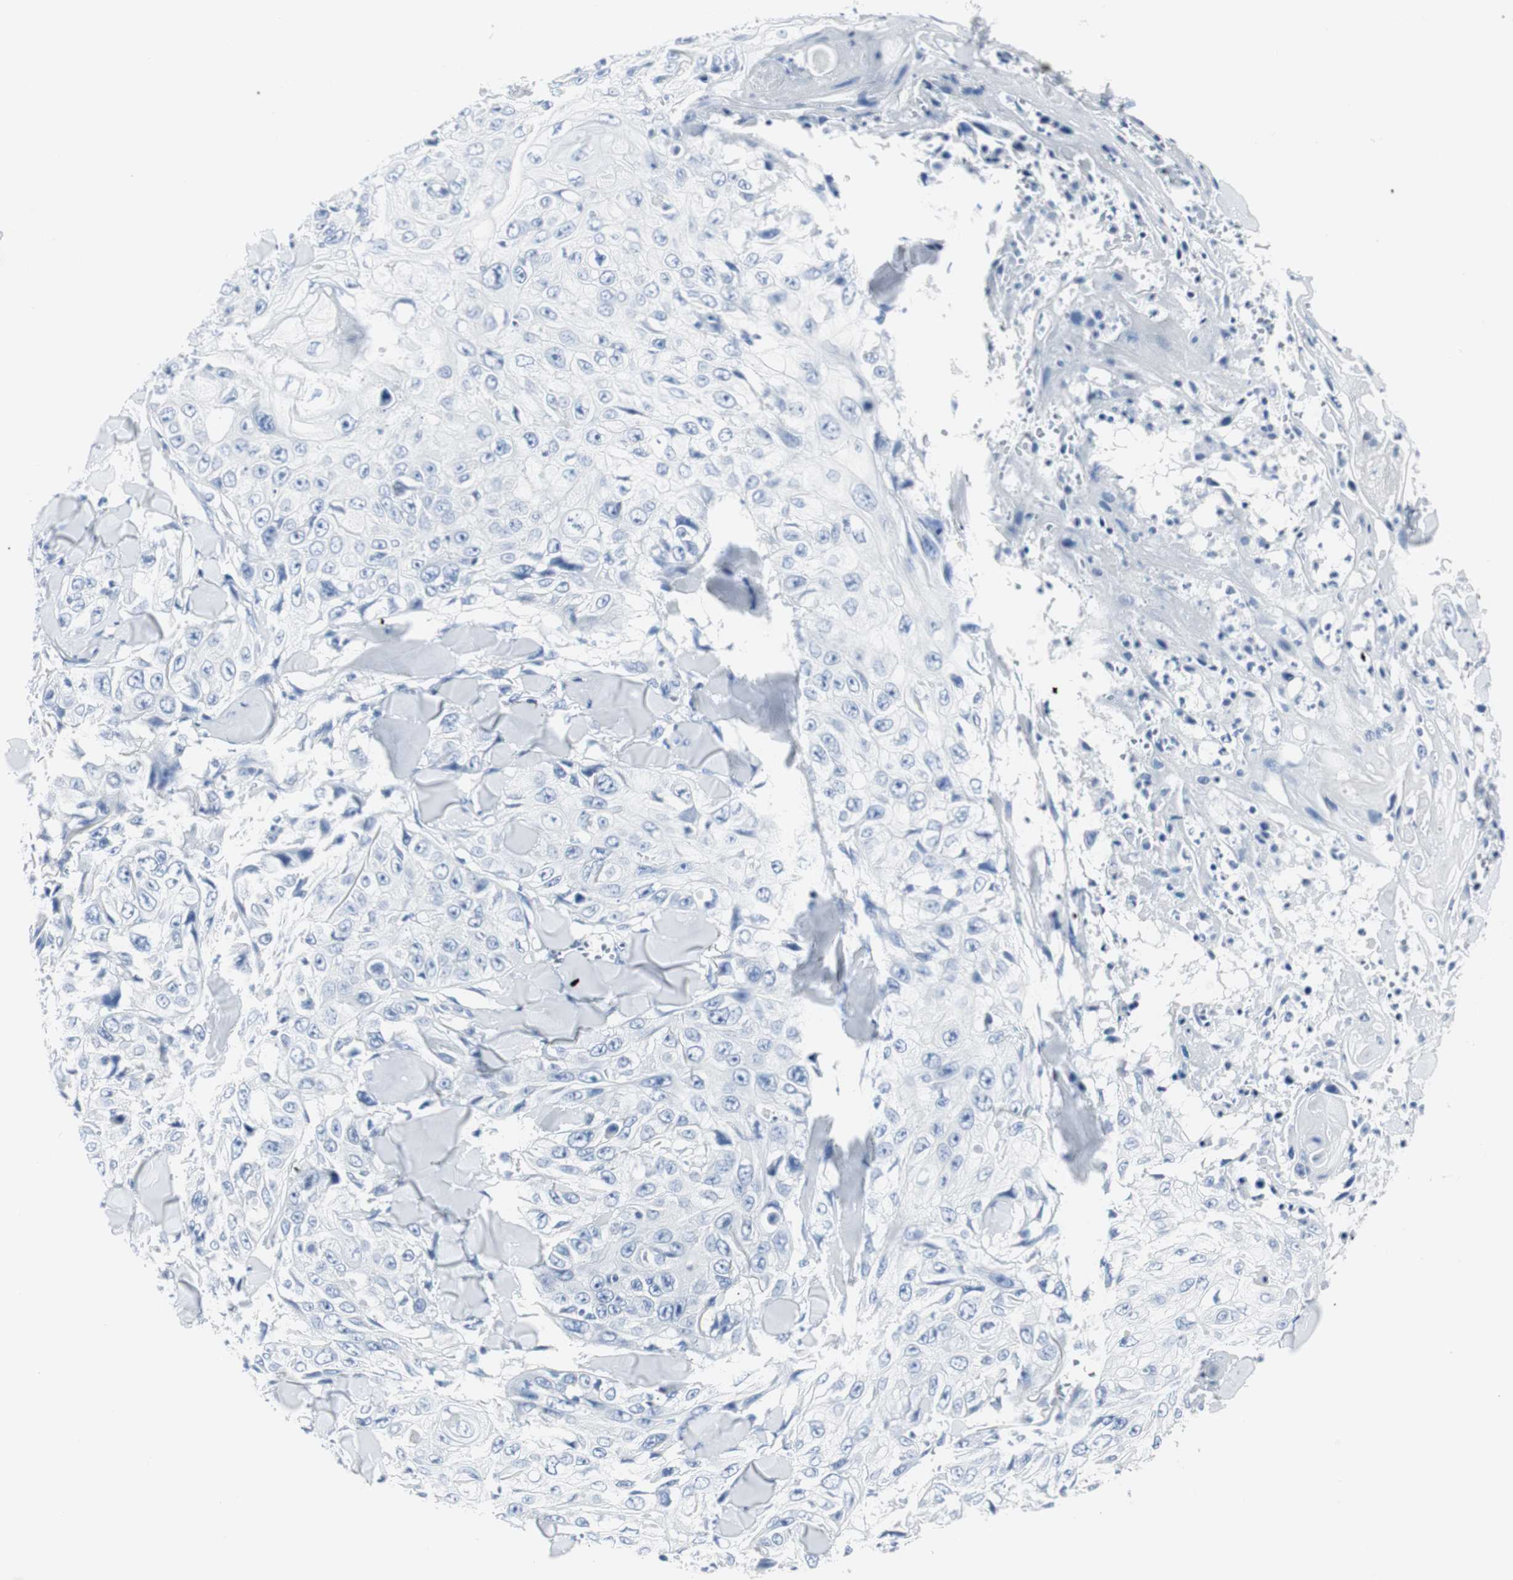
{"staining": {"intensity": "negative", "quantity": "none", "location": "none"}, "tissue": "skin cancer", "cell_type": "Tumor cells", "image_type": "cancer", "snomed": [{"axis": "morphology", "description": "Squamous cell carcinoma, NOS"}, {"axis": "topography", "description": "Skin"}], "caption": "Tumor cells are negative for protein expression in human skin cancer.", "gene": "GAP43", "patient": {"sex": "male", "age": 86}}